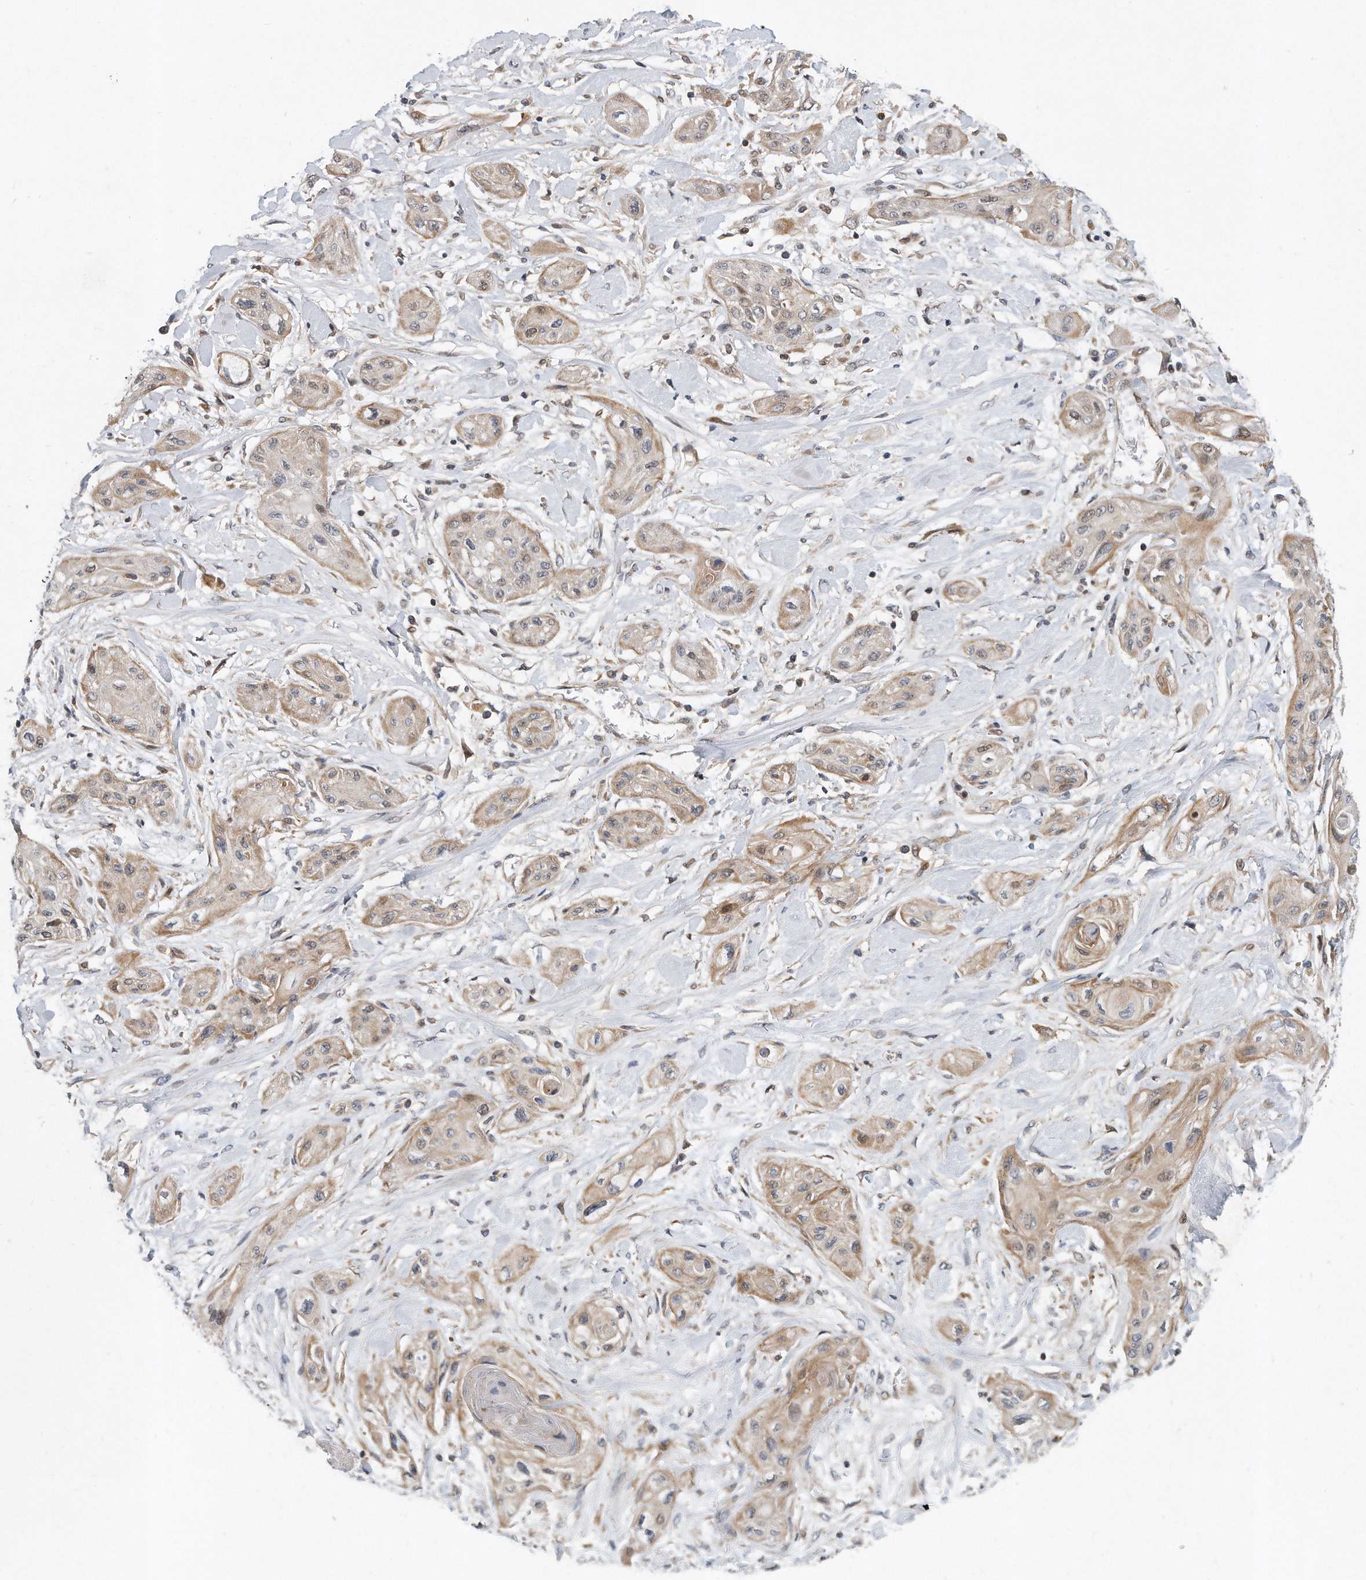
{"staining": {"intensity": "weak", "quantity": ">75%", "location": "cytoplasmic/membranous"}, "tissue": "lung cancer", "cell_type": "Tumor cells", "image_type": "cancer", "snomed": [{"axis": "morphology", "description": "Squamous cell carcinoma, NOS"}, {"axis": "topography", "description": "Lung"}], "caption": "Immunohistochemistry (DAB) staining of human lung cancer reveals weak cytoplasmic/membranous protein expression in approximately >75% of tumor cells.", "gene": "PCDH8", "patient": {"sex": "female", "age": 47}}